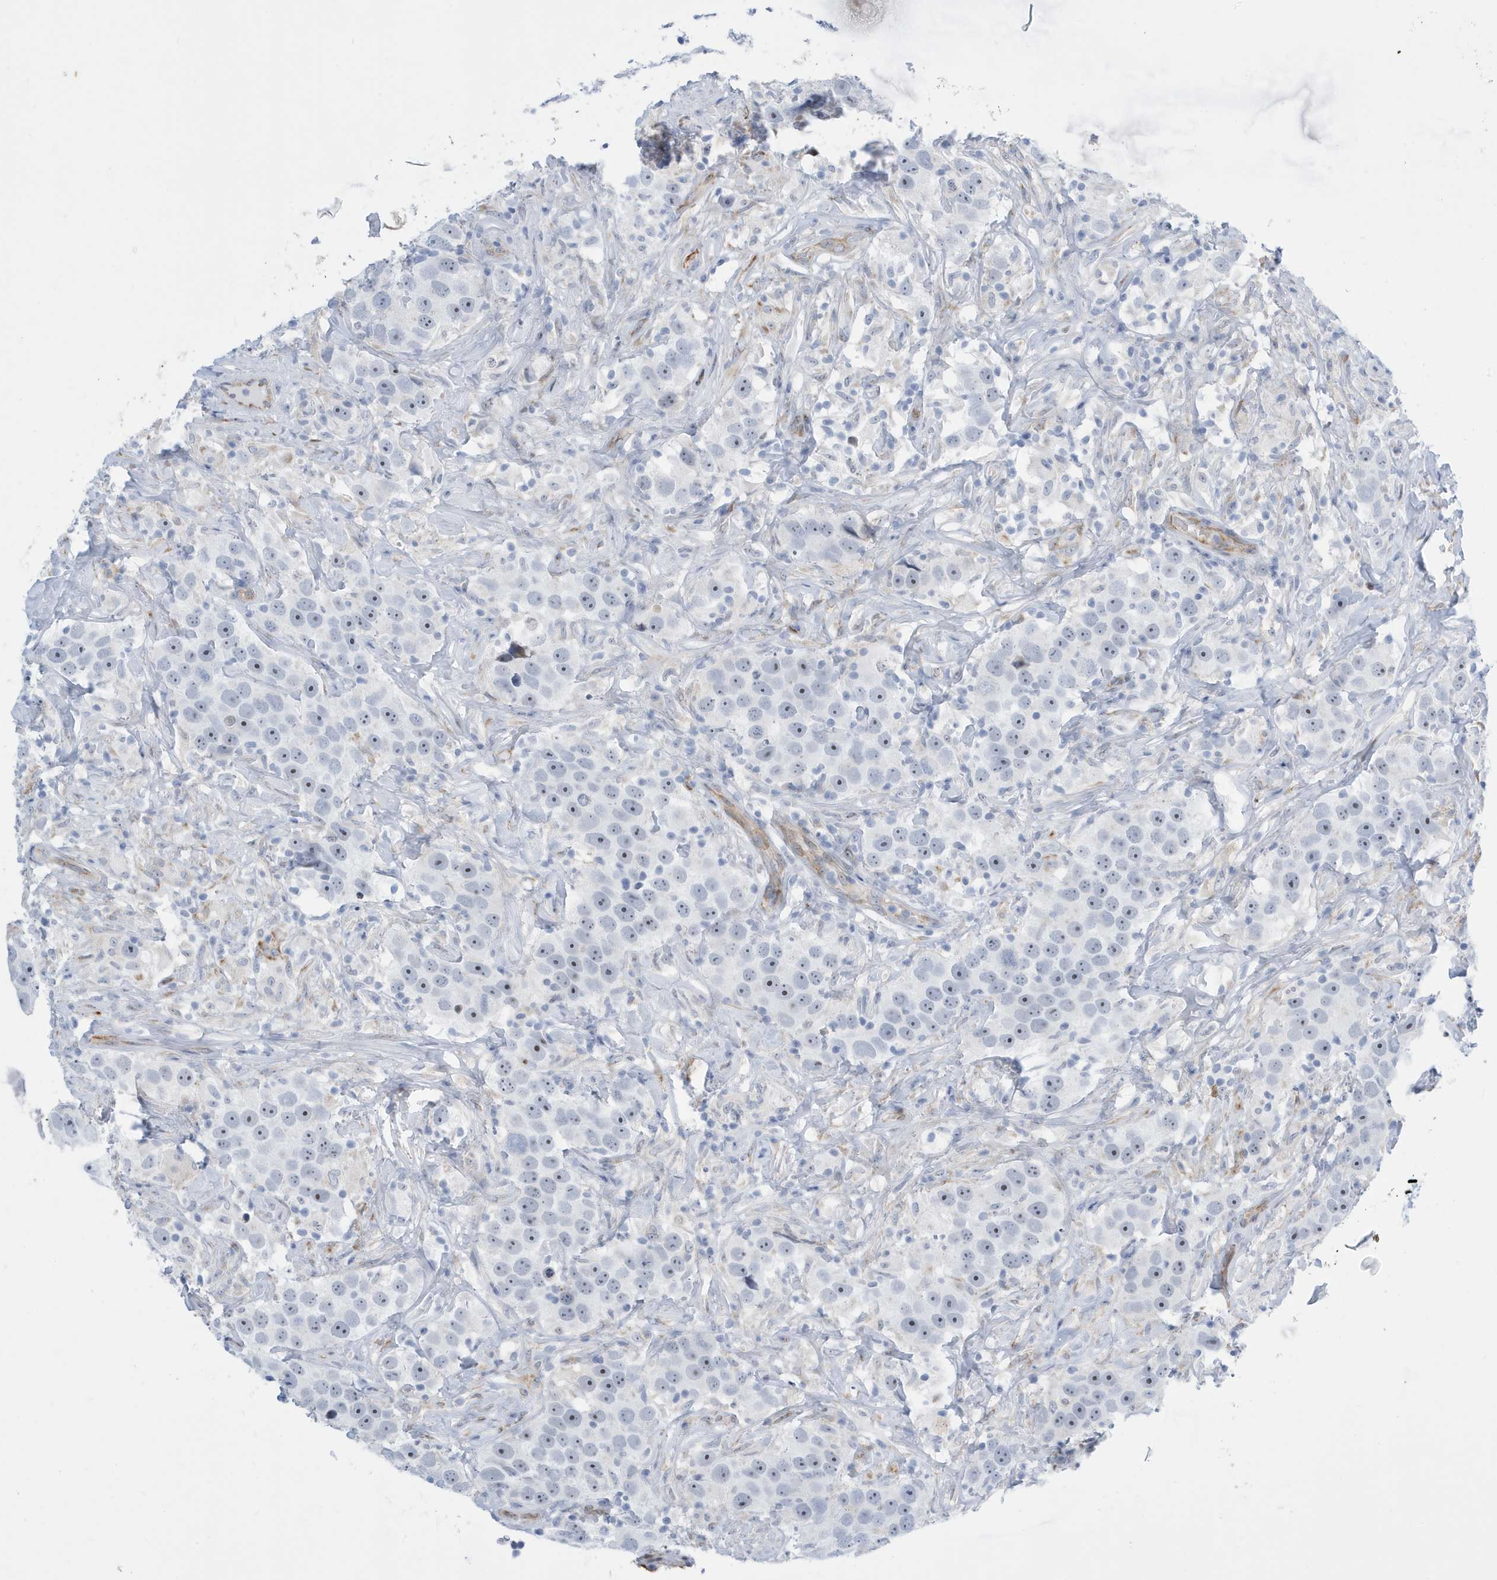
{"staining": {"intensity": "negative", "quantity": "none", "location": "none"}, "tissue": "testis cancer", "cell_type": "Tumor cells", "image_type": "cancer", "snomed": [{"axis": "morphology", "description": "Seminoma, NOS"}, {"axis": "topography", "description": "Testis"}], "caption": "IHC histopathology image of testis seminoma stained for a protein (brown), which exhibits no staining in tumor cells.", "gene": "SEMA3F", "patient": {"sex": "male", "age": 49}}